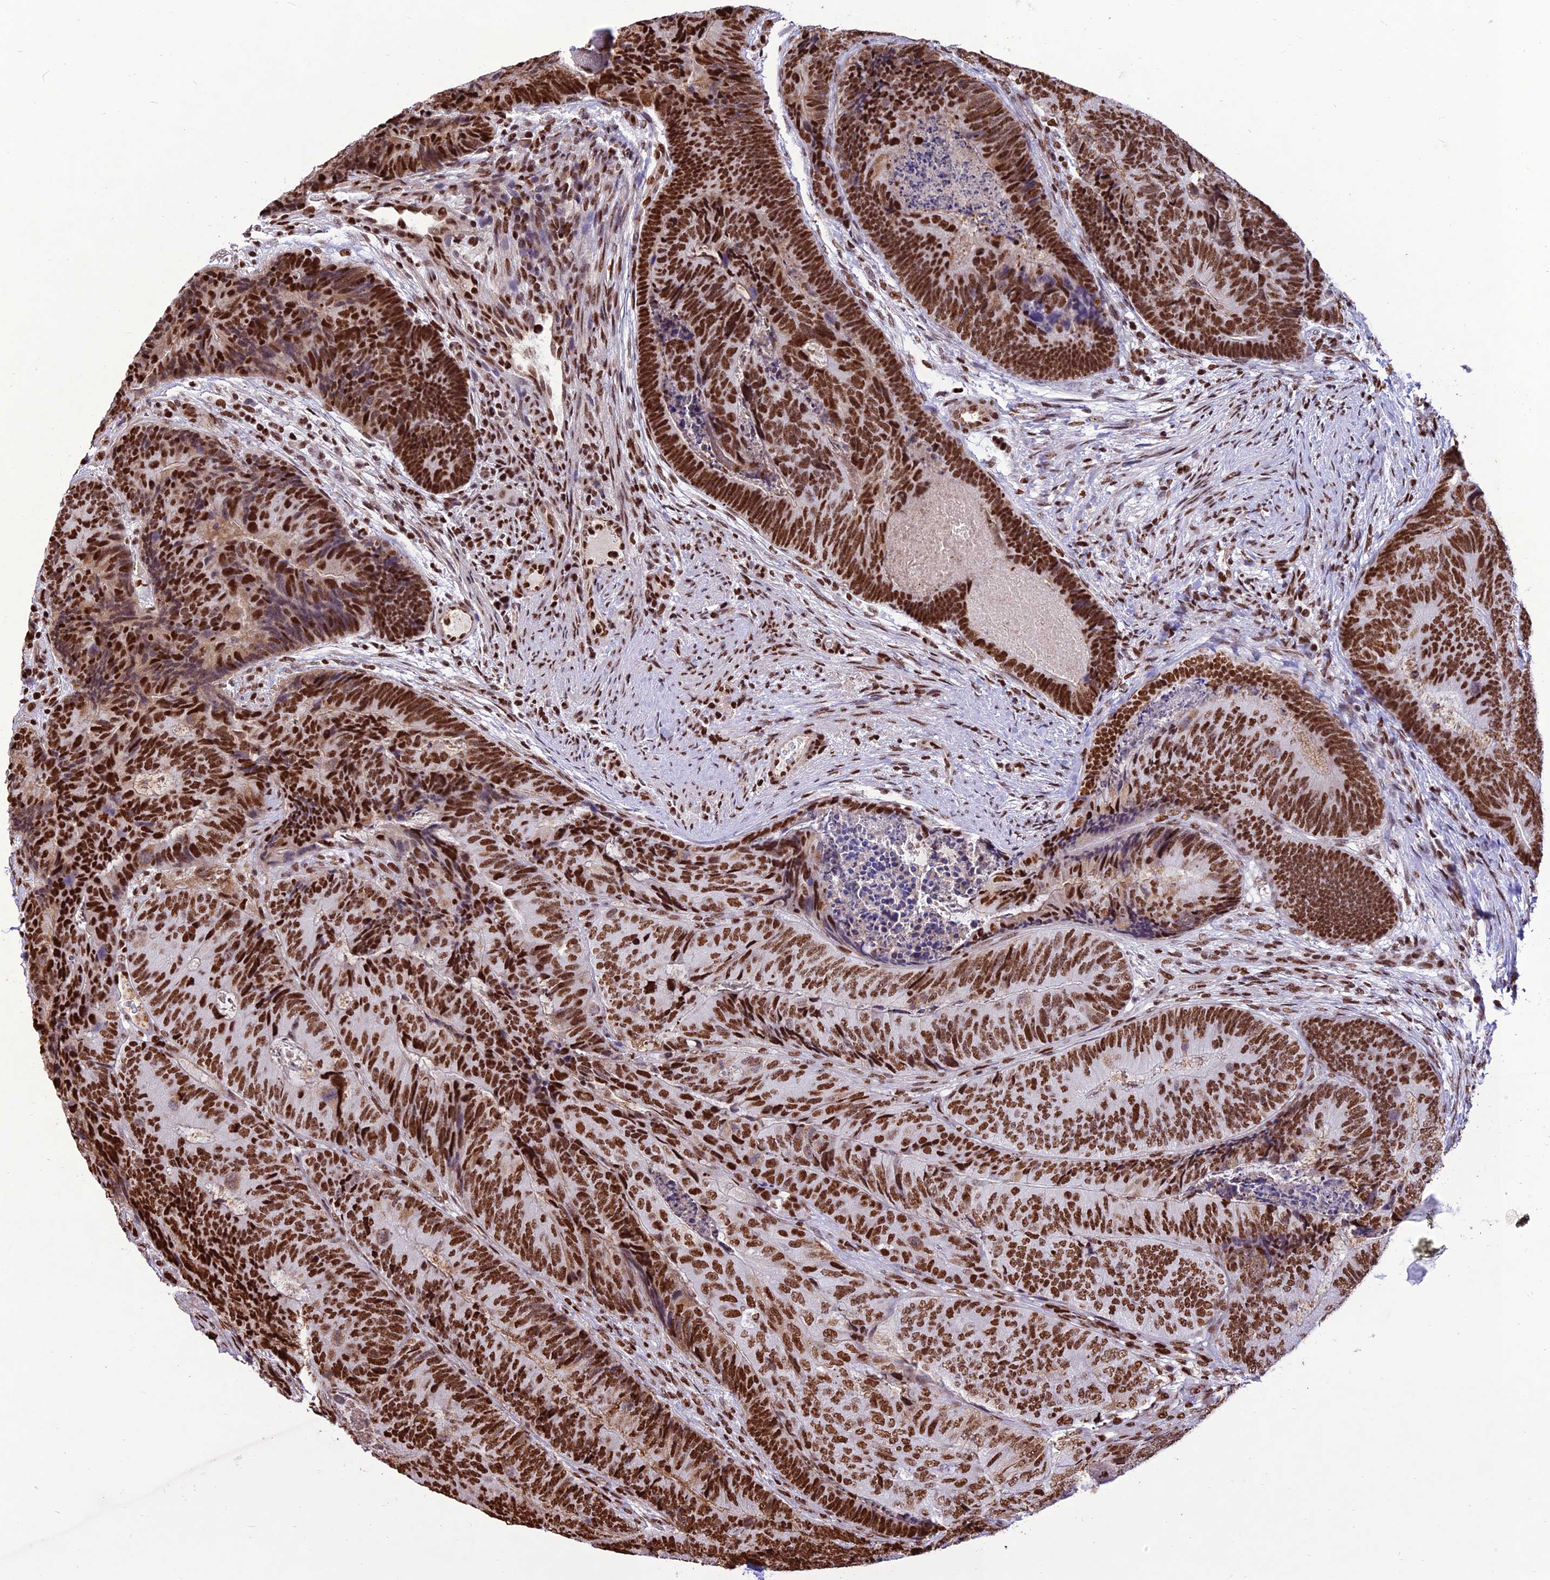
{"staining": {"intensity": "strong", "quantity": ">75%", "location": "nuclear"}, "tissue": "colorectal cancer", "cell_type": "Tumor cells", "image_type": "cancer", "snomed": [{"axis": "morphology", "description": "Adenocarcinoma, NOS"}, {"axis": "topography", "description": "Colon"}], "caption": "About >75% of tumor cells in colorectal cancer (adenocarcinoma) demonstrate strong nuclear protein expression as visualized by brown immunohistochemical staining.", "gene": "INO80E", "patient": {"sex": "female", "age": 67}}